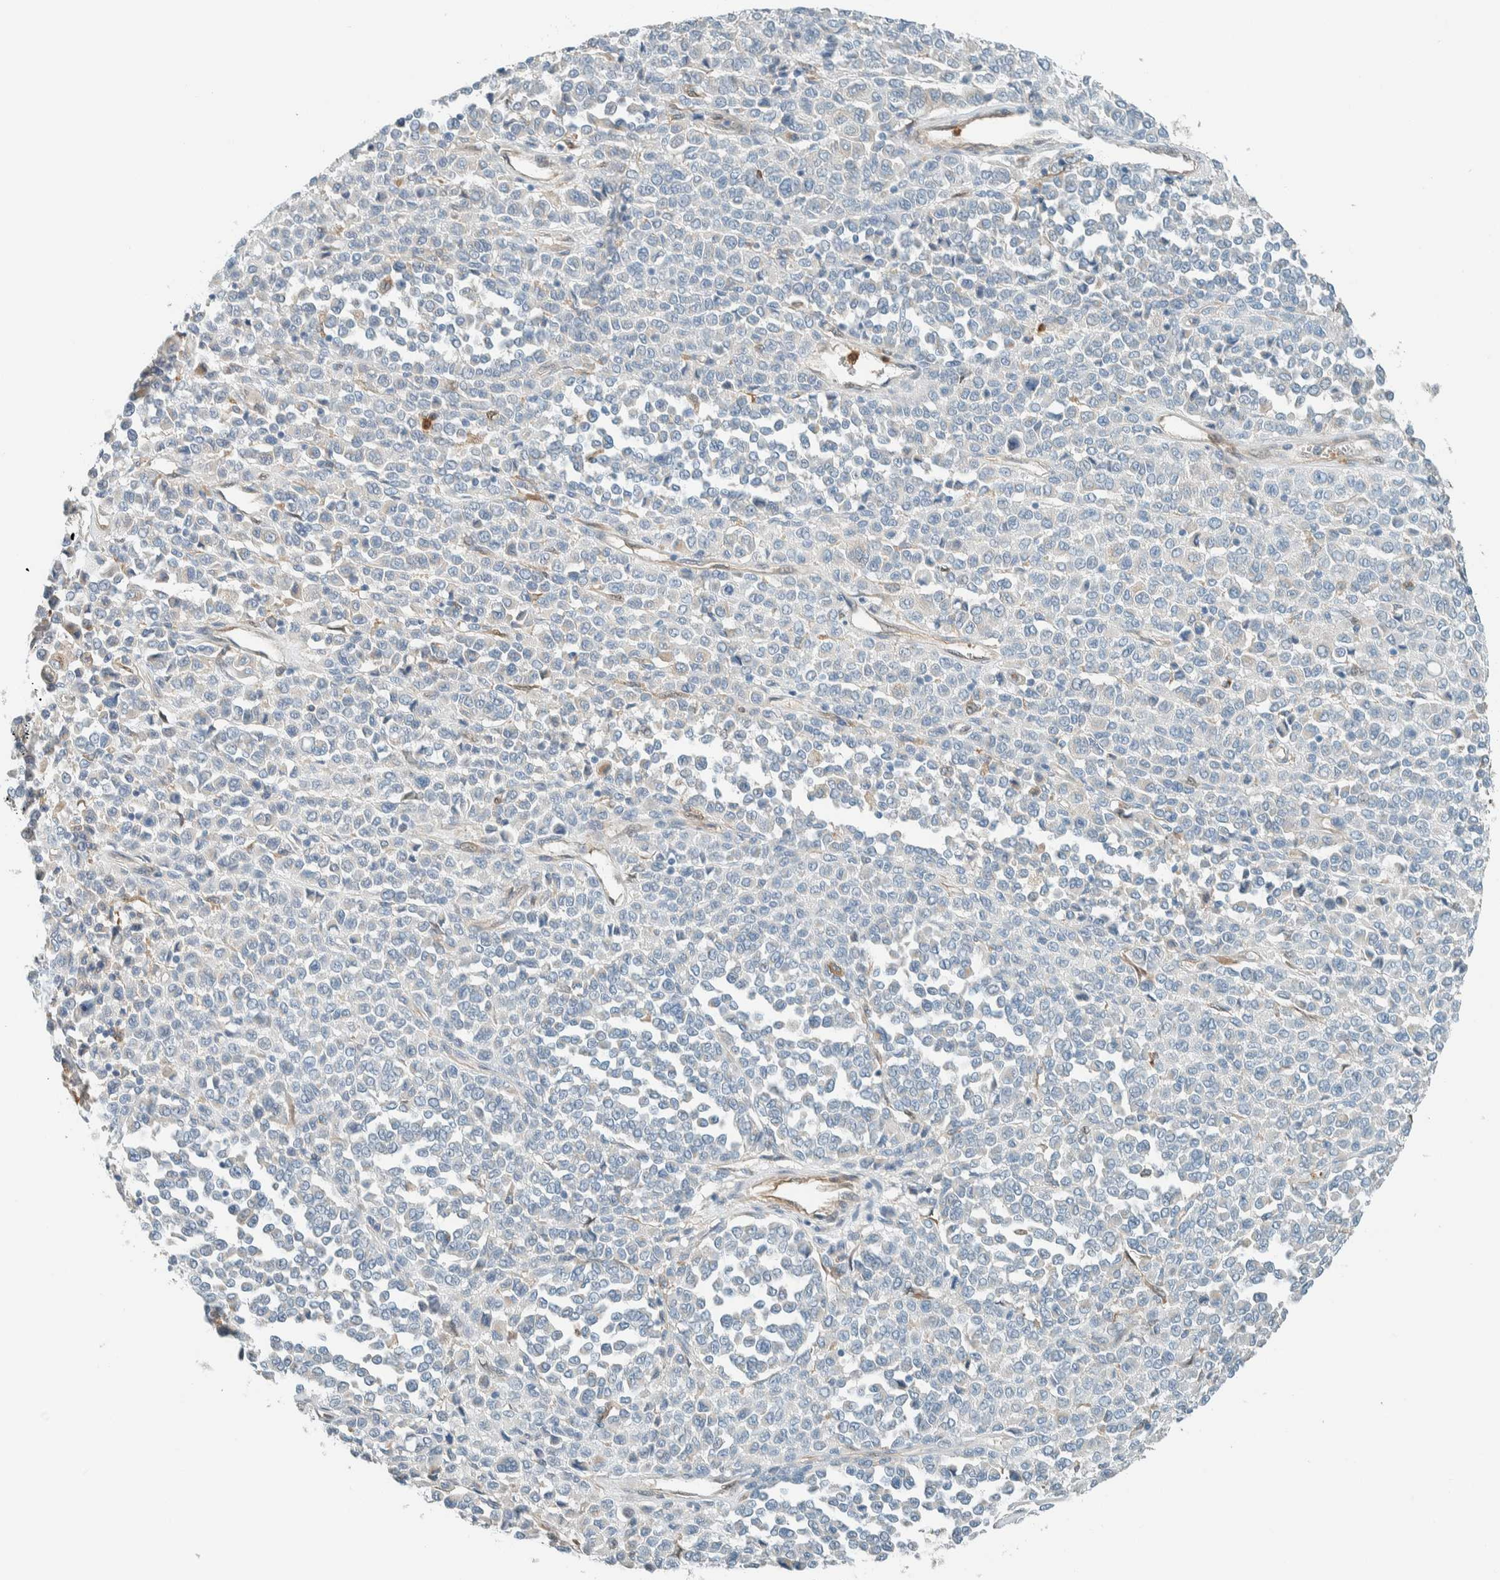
{"staining": {"intensity": "negative", "quantity": "none", "location": "none"}, "tissue": "melanoma", "cell_type": "Tumor cells", "image_type": "cancer", "snomed": [{"axis": "morphology", "description": "Malignant melanoma, Metastatic site"}, {"axis": "topography", "description": "Pancreas"}], "caption": "Immunohistochemistry (IHC) histopathology image of neoplastic tissue: human melanoma stained with DAB (3,3'-diaminobenzidine) demonstrates no significant protein positivity in tumor cells. (Immunohistochemistry (IHC), brightfield microscopy, high magnification).", "gene": "NXN", "patient": {"sex": "female", "age": 30}}